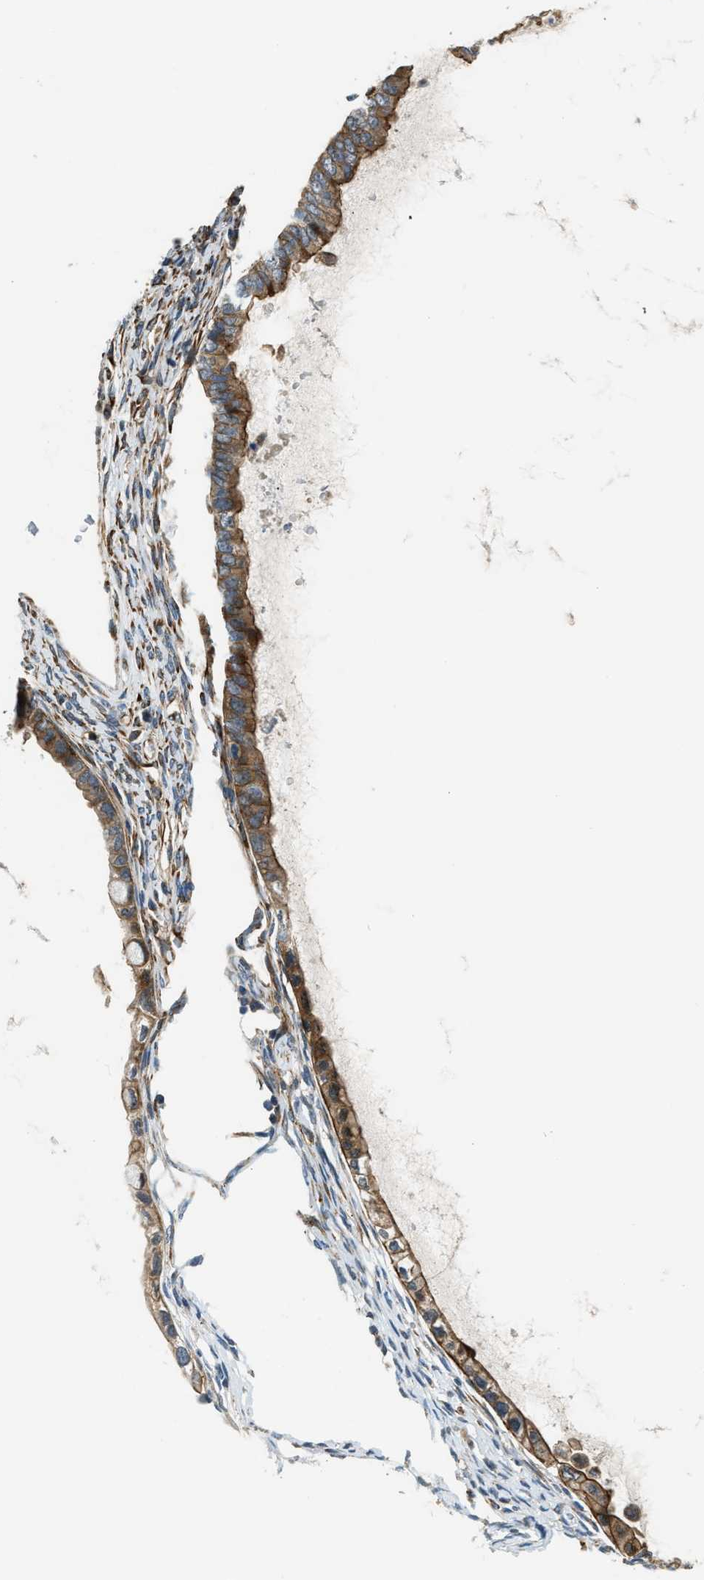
{"staining": {"intensity": "strong", "quantity": ">75%", "location": "cytoplasmic/membranous"}, "tissue": "ovarian cancer", "cell_type": "Tumor cells", "image_type": "cancer", "snomed": [{"axis": "morphology", "description": "Cystadenocarcinoma, mucinous, NOS"}, {"axis": "topography", "description": "Ovary"}], "caption": "Strong cytoplasmic/membranous protein positivity is seen in approximately >75% of tumor cells in ovarian cancer. The staining is performed using DAB (3,3'-diaminobenzidine) brown chromogen to label protein expression. The nuclei are counter-stained blue using hematoxylin.", "gene": "ALOX12", "patient": {"sex": "female", "age": 80}}